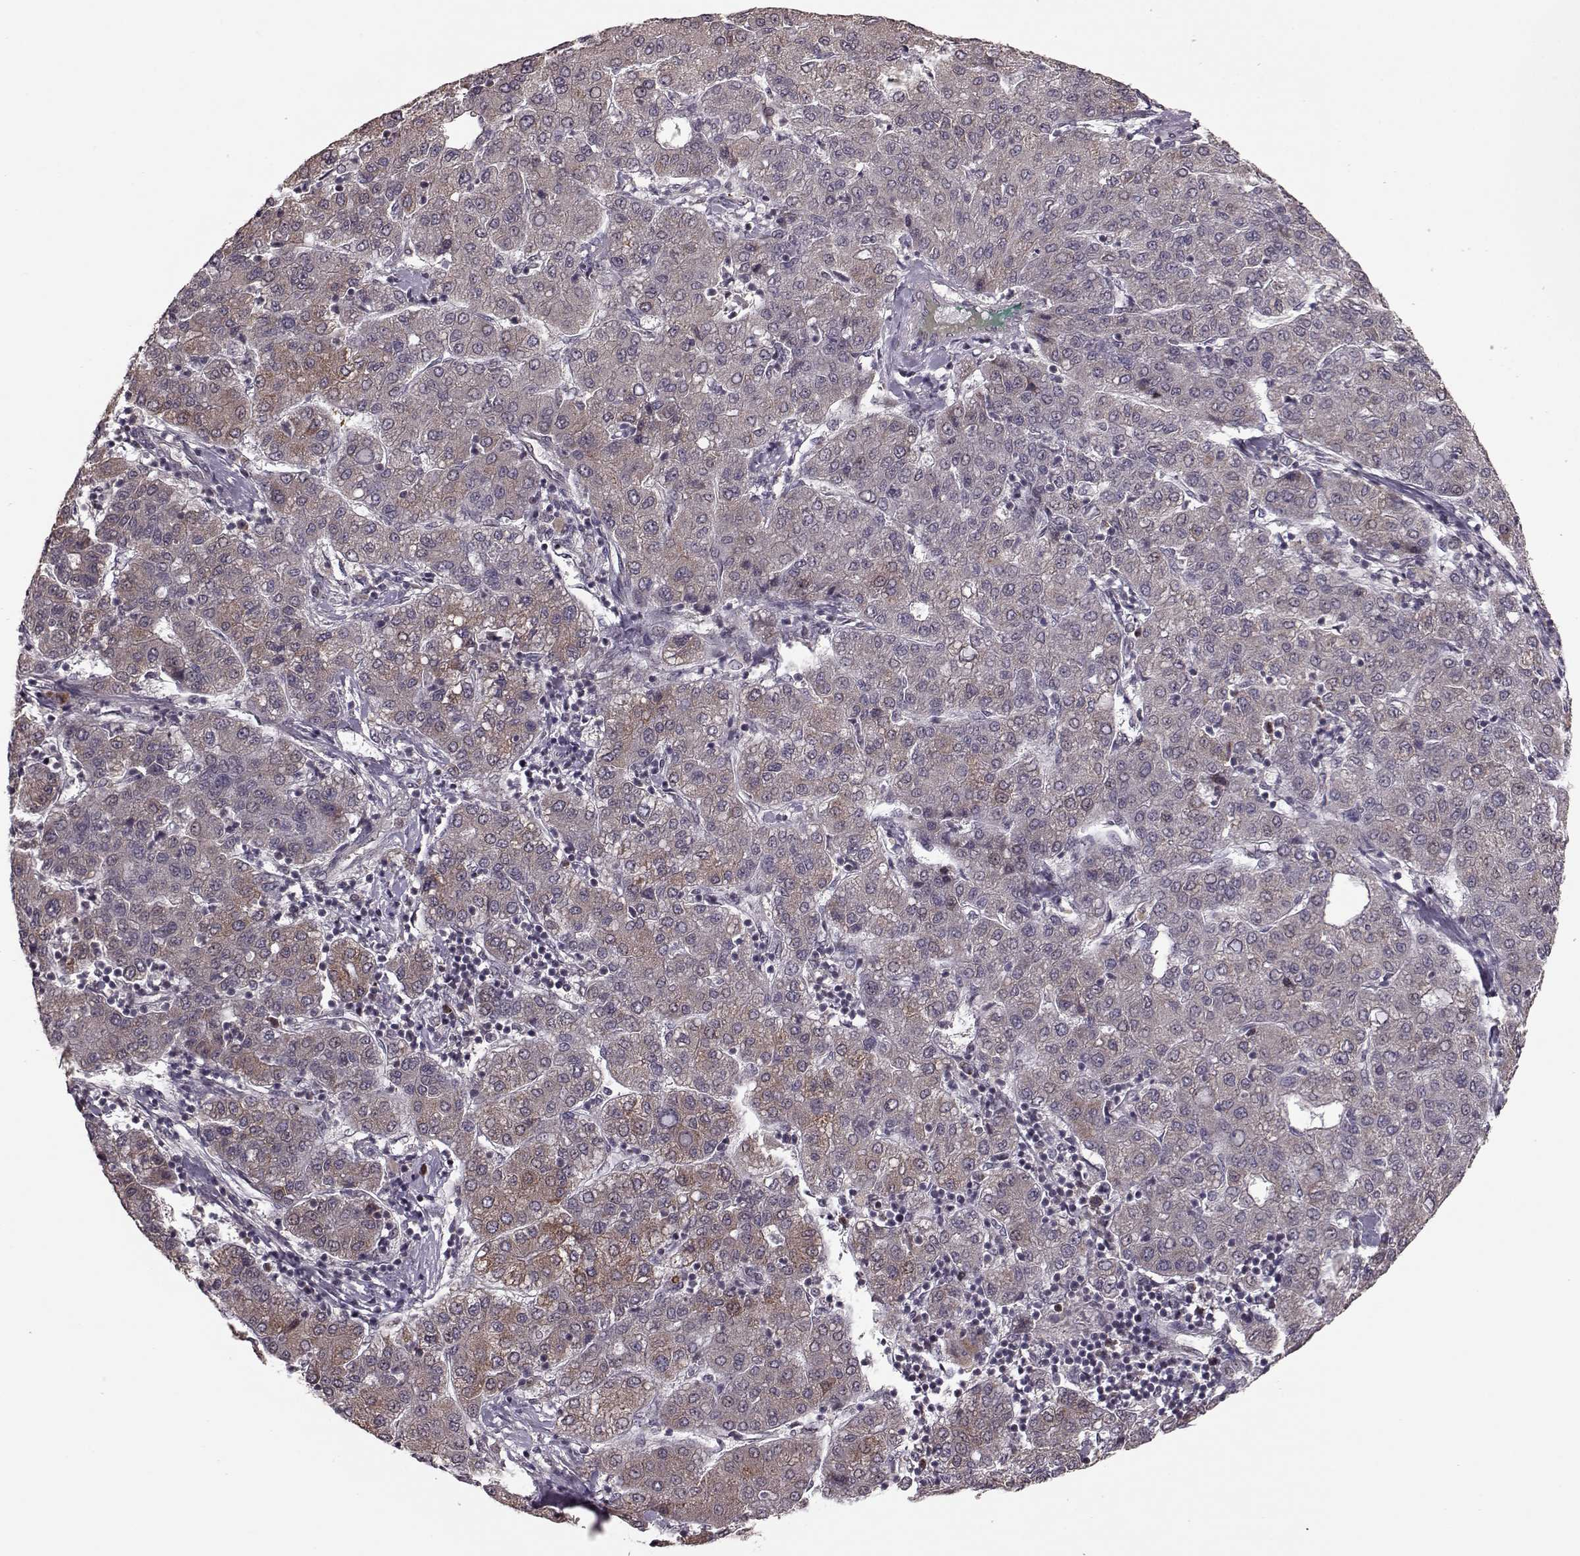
{"staining": {"intensity": "moderate", "quantity": ">75%", "location": "cytoplasmic/membranous"}, "tissue": "liver cancer", "cell_type": "Tumor cells", "image_type": "cancer", "snomed": [{"axis": "morphology", "description": "Carcinoma, Hepatocellular, NOS"}, {"axis": "topography", "description": "Liver"}], "caption": "Liver cancer (hepatocellular carcinoma) was stained to show a protein in brown. There is medium levels of moderate cytoplasmic/membranous expression in about >75% of tumor cells. (Stains: DAB in brown, nuclei in blue, Microscopy: brightfield microscopy at high magnification).", "gene": "ELOVL5", "patient": {"sex": "male", "age": 65}}